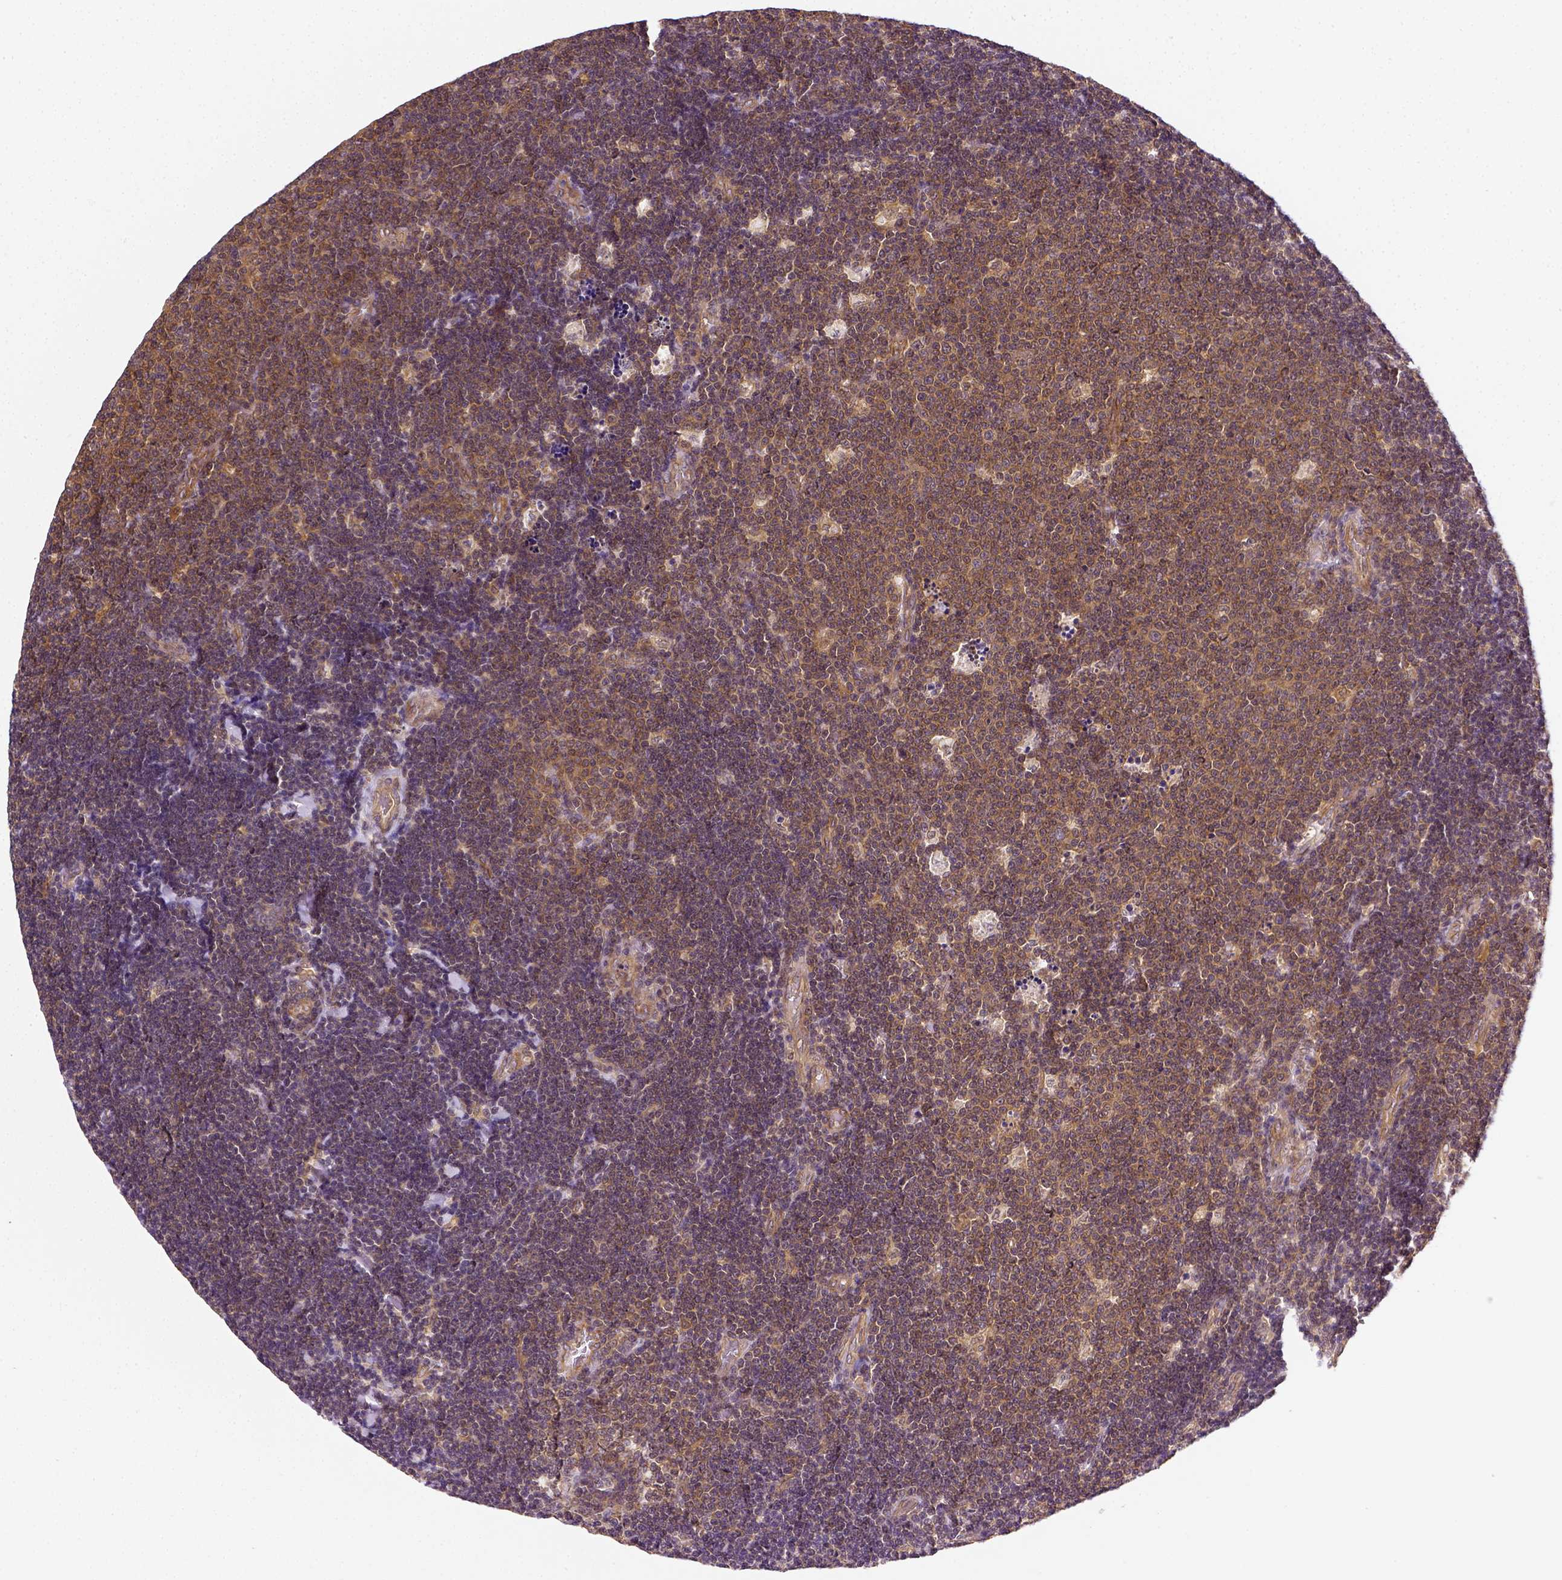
{"staining": {"intensity": "strong", "quantity": ">75%", "location": "cytoplasmic/membranous"}, "tissue": "lymphoma", "cell_type": "Tumor cells", "image_type": "cancer", "snomed": [{"axis": "morphology", "description": "Malignant lymphoma, non-Hodgkin's type, Low grade"}, {"axis": "topography", "description": "Brain"}], "caption": "Immunohistochemistry (IHC) histopathology image of lymphoma stained for a protein (brown), which shows high levels of strong cytoplasmic/membranous expression in about >75% of tumor cells.", "gene": "MATK", "patient": {"sex": "female", "age": 66}}